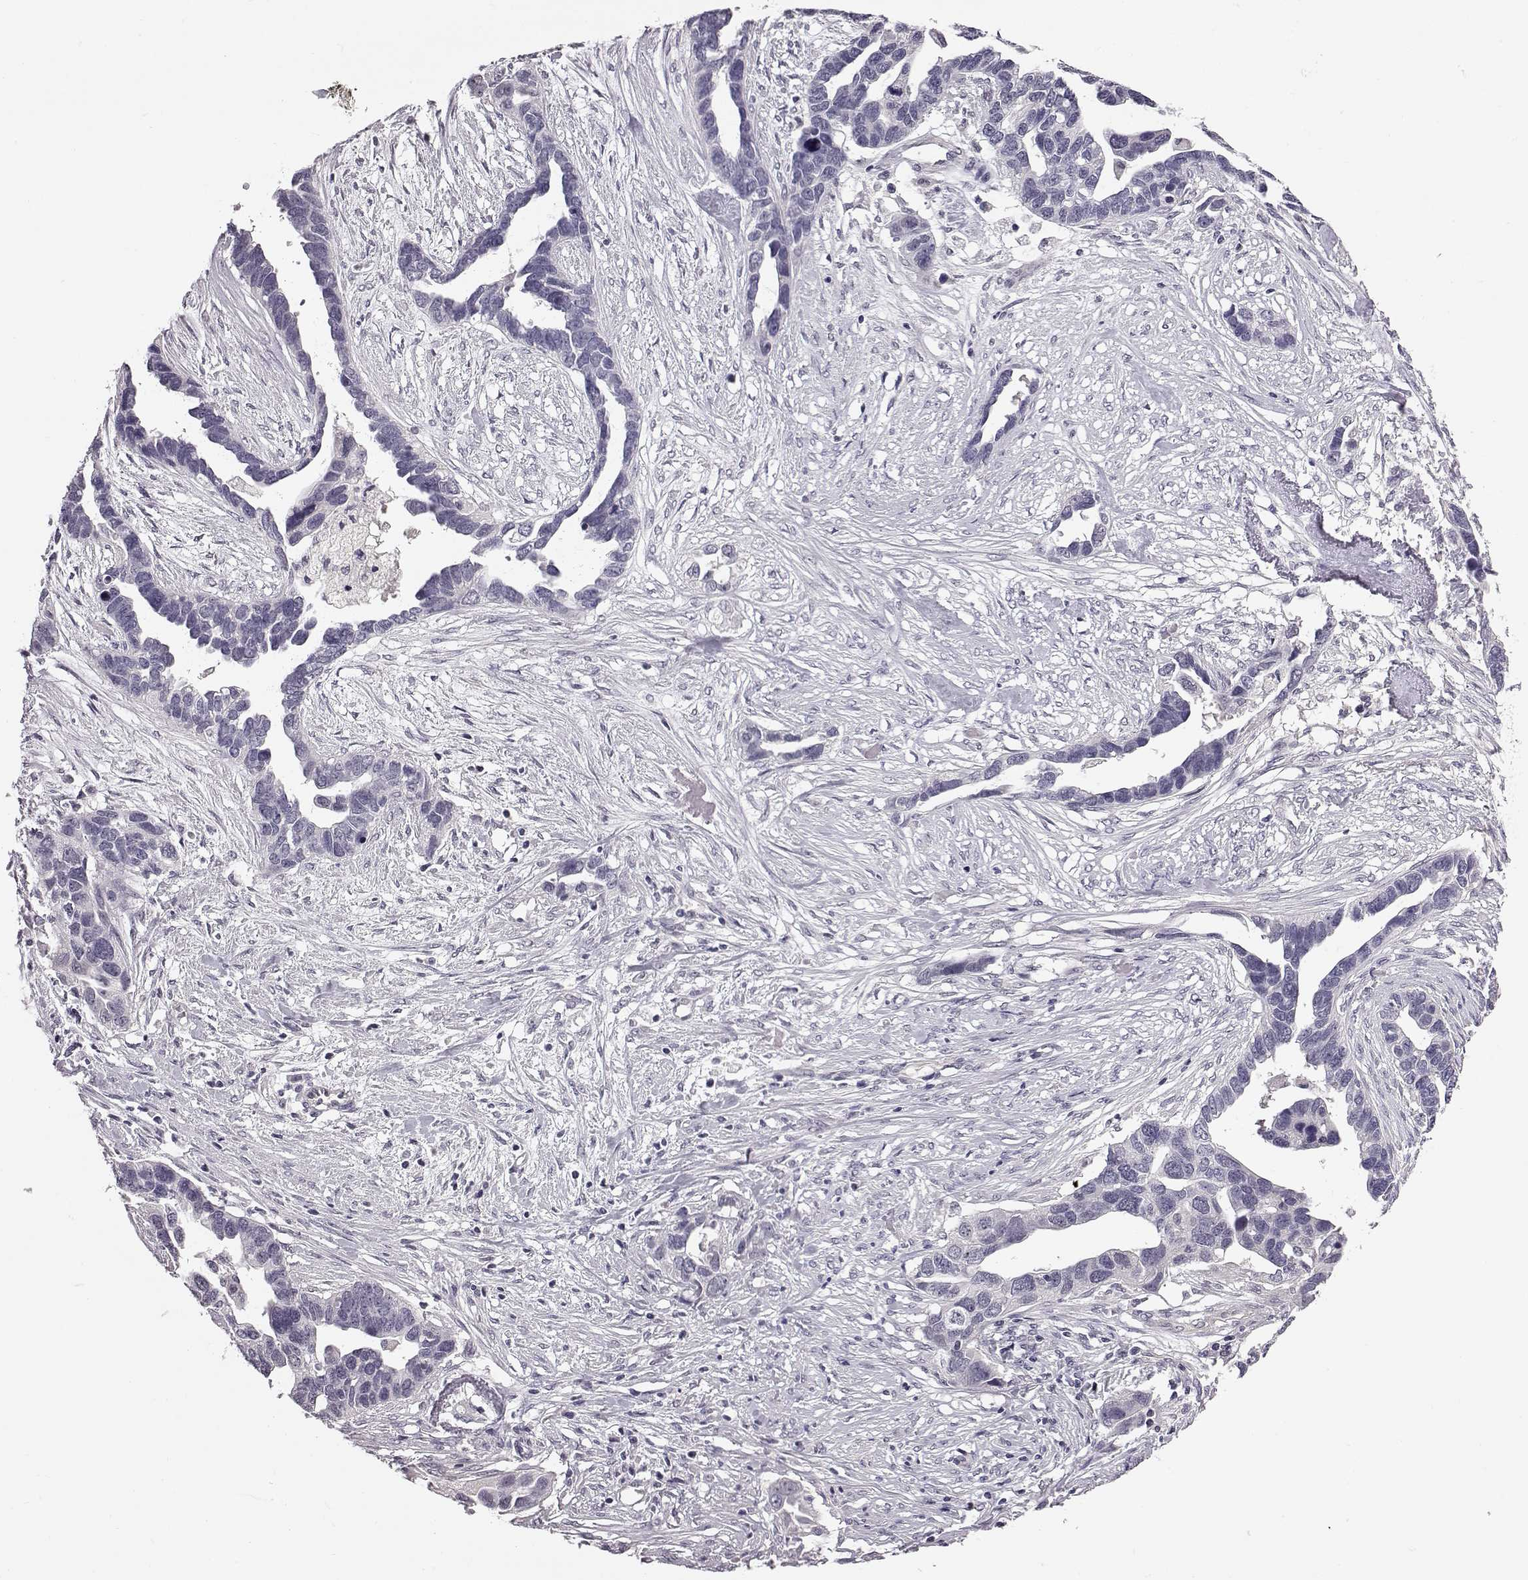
{"staining": {"intensity": "negative", "quantity": "none", "location": "none"}, "tissue": "ovarian cancer", "cell_type": "Tumor cells", "image_type": "cancer", "snomed": [{"axis": "morphology", "description": "Cystadenocarcinoma, serous, NOS"}, {"axis": "topography", "description": "Ovary"}], "caption": "Immunohistochemistry (IHC) of ovarian cancer shows no staining in tumor cells. (Stains: DAB (3,3'-diaminobenzidine) immunohistochemistry (IHC) with hematoxylin counter stain, Microscopy: brightfield microscopy at high magnification).", "gene": "C10orf62", "patient": {"sex": "female", "age": 54}}